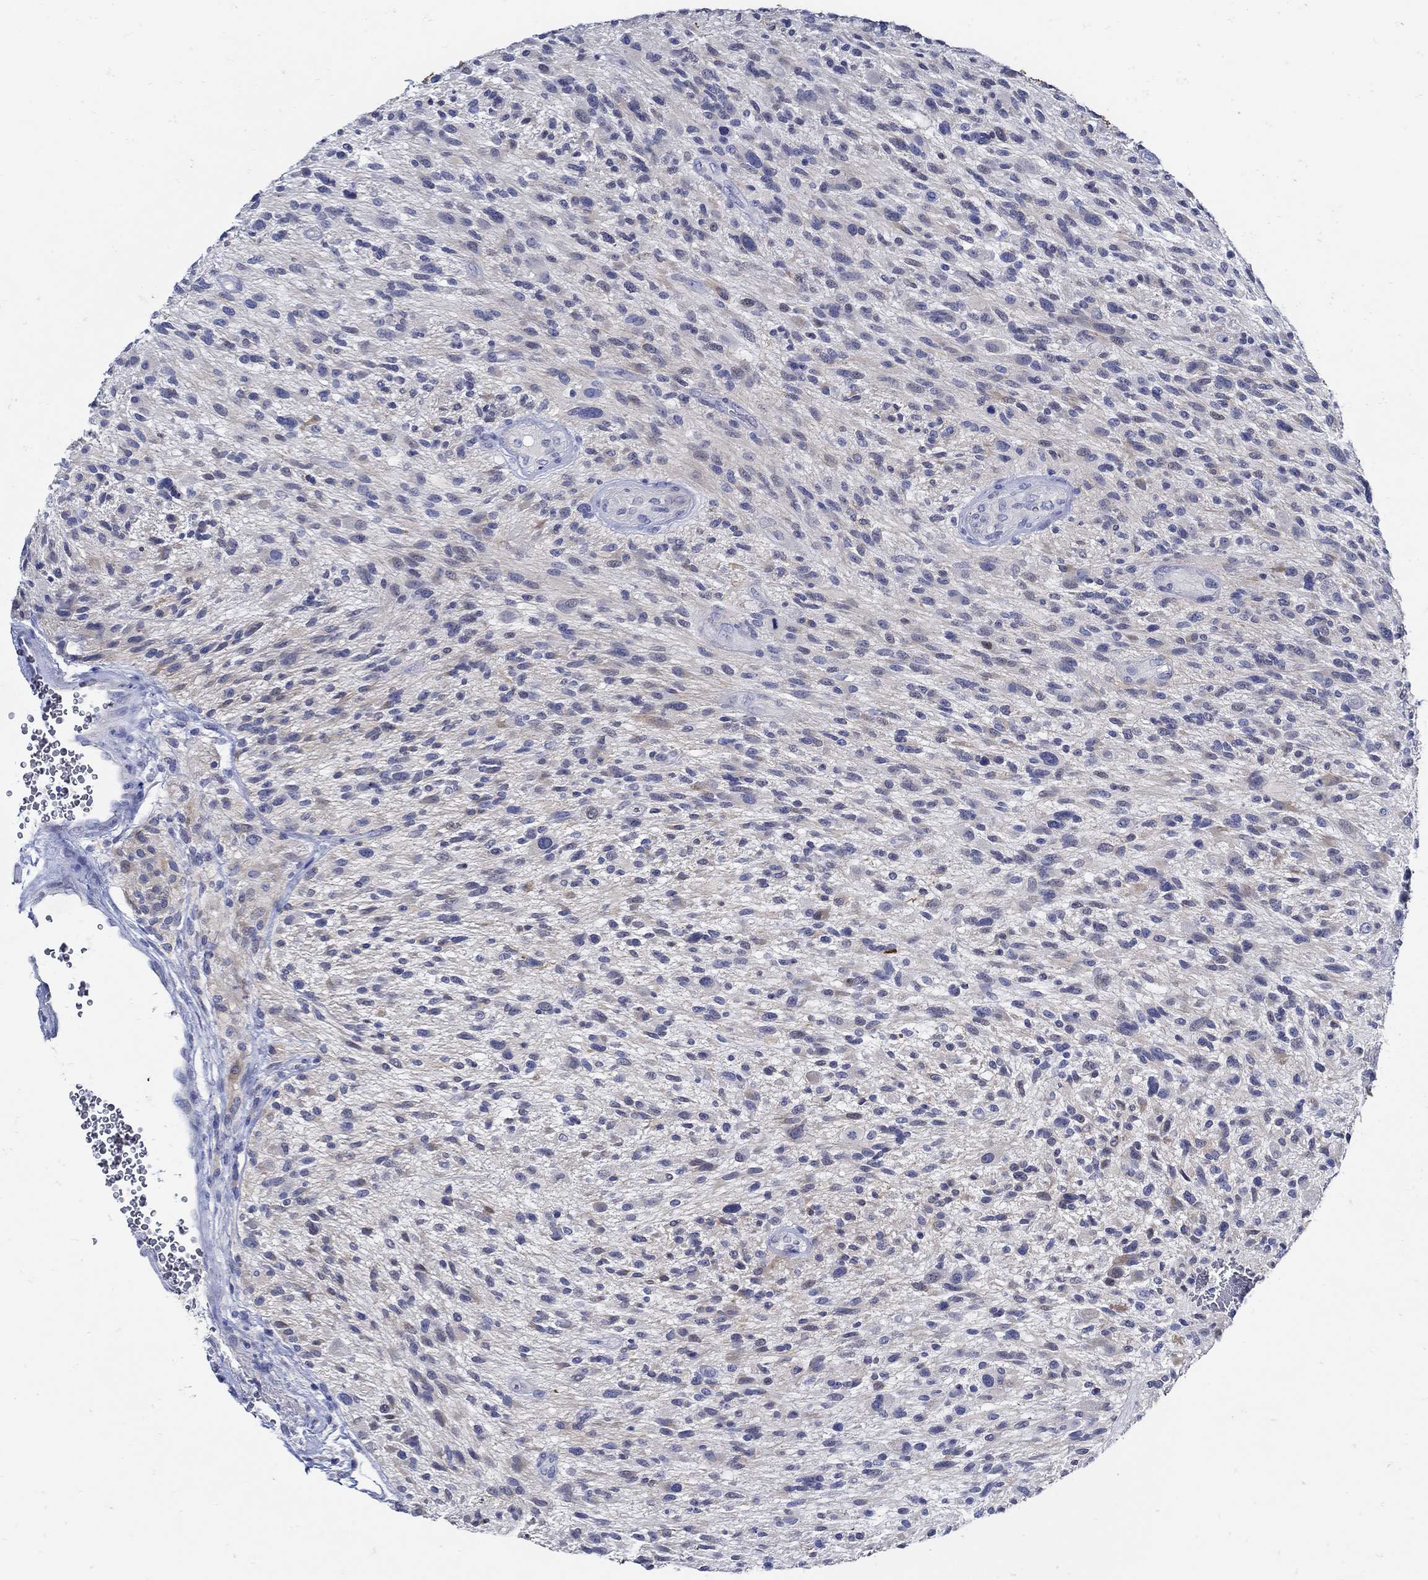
{"staining": {"intensity": "negative", "quantity": "none", "location": "none"}, "tissue": "glioma", "cell_type": "Tumor cells", "image_type": "cancer", "snomed": [{"axis": "morphology", "description": "Glioma, malignant, High grade"}, {"axis": "topography", "description": "Brain"}], "caption": "A photomicrograph of human malignant glioma (high-grade) is negative for staining in tumor cells.", "gene": "NOS1", "patient": {"sex": "male", "age": 47}}